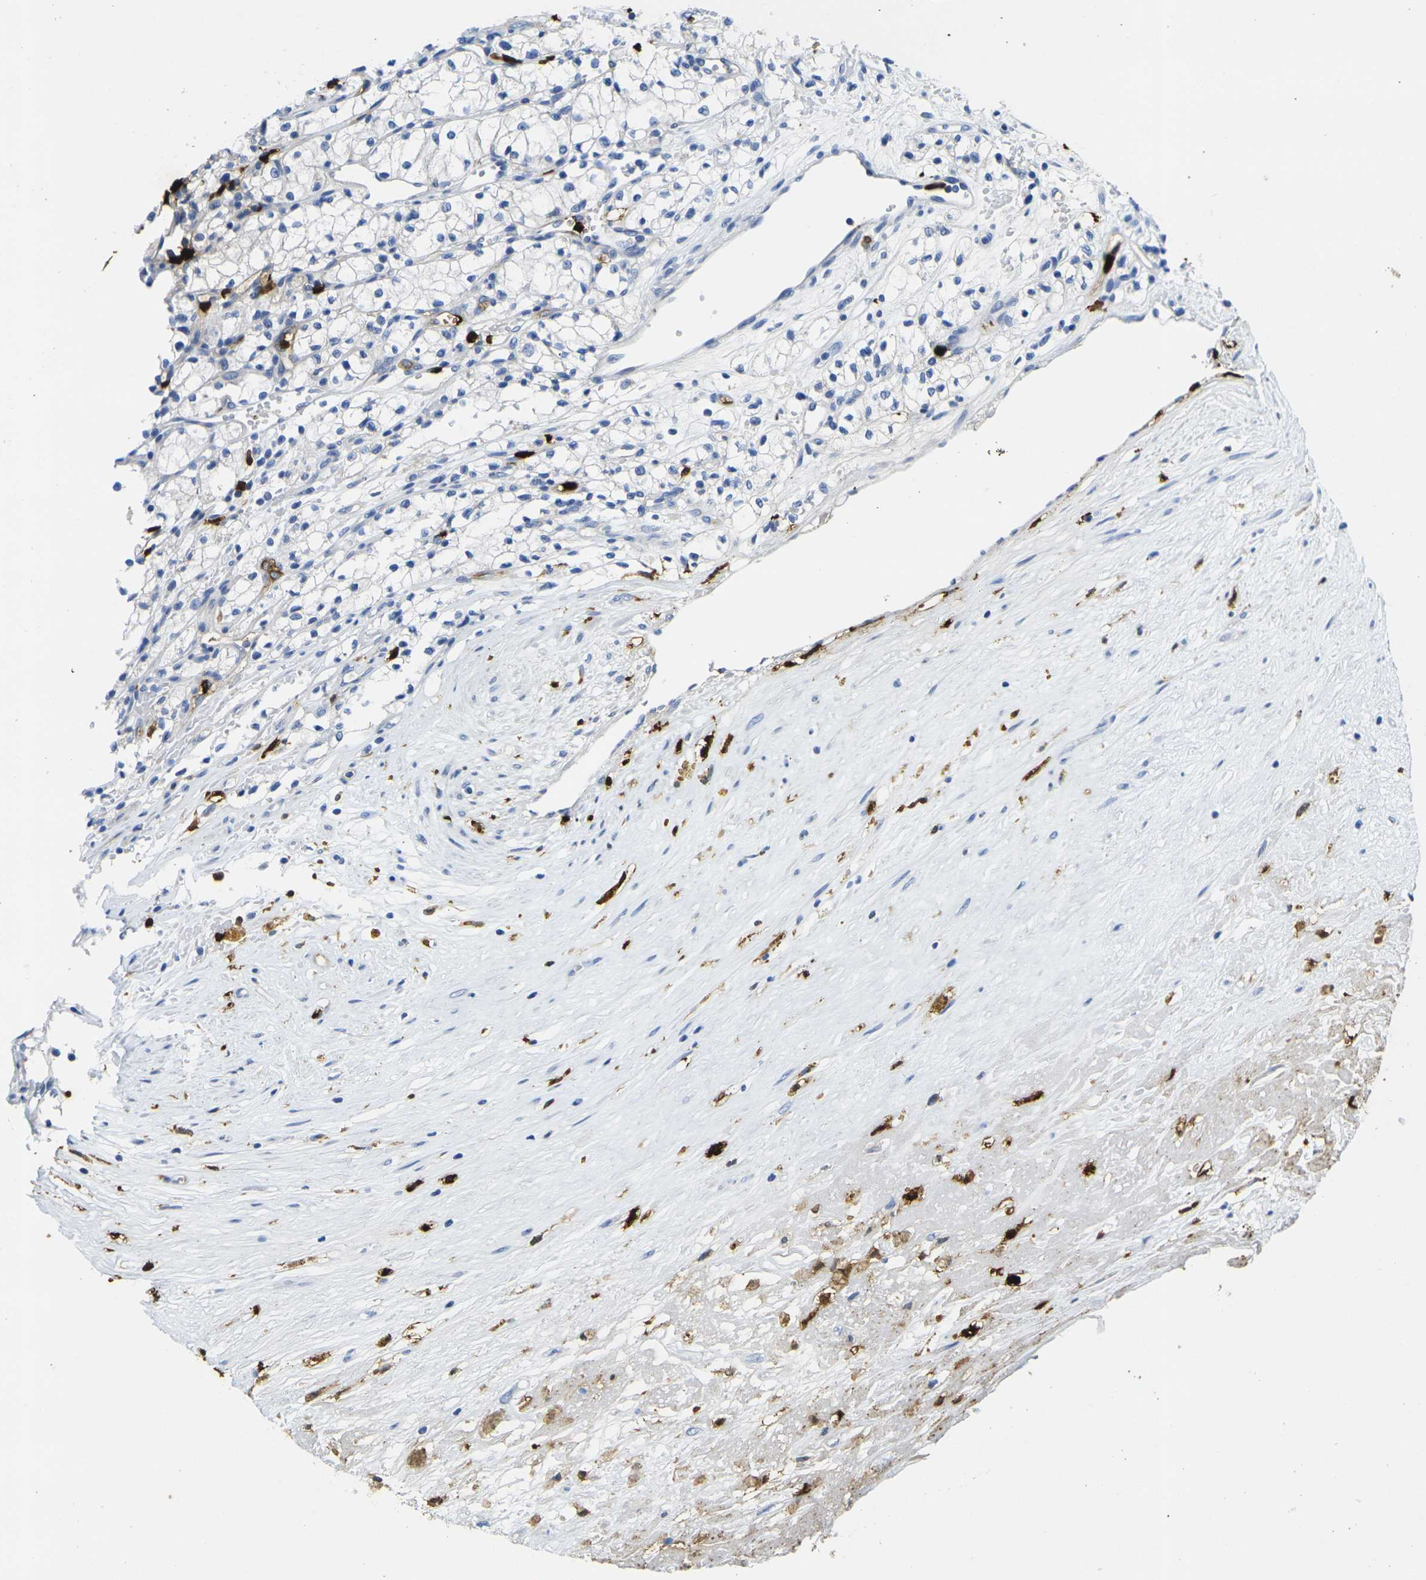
{"staining": {"intensity": "negative", "quantity": "none", "location": "none"}, "tissue": "renal cancer", "cell_type": "Tumor cells", "image_type": "cancer", "snomed": [{"axis": "morphology", "description": "Normal tissue, NOS"}, {"axis": "morphology", "description": "Adenocarcinoma, NOS"}, {"axis": "topography", "description": "Kidney"}], "caption": "Immunohistochemistry (IHC) photomicrograph of human renal cancer stained for a protein (brown), which displays no expression in tumor cells.", "gene": "S100A9", "patient": {"sex": "male", "age": 59}}